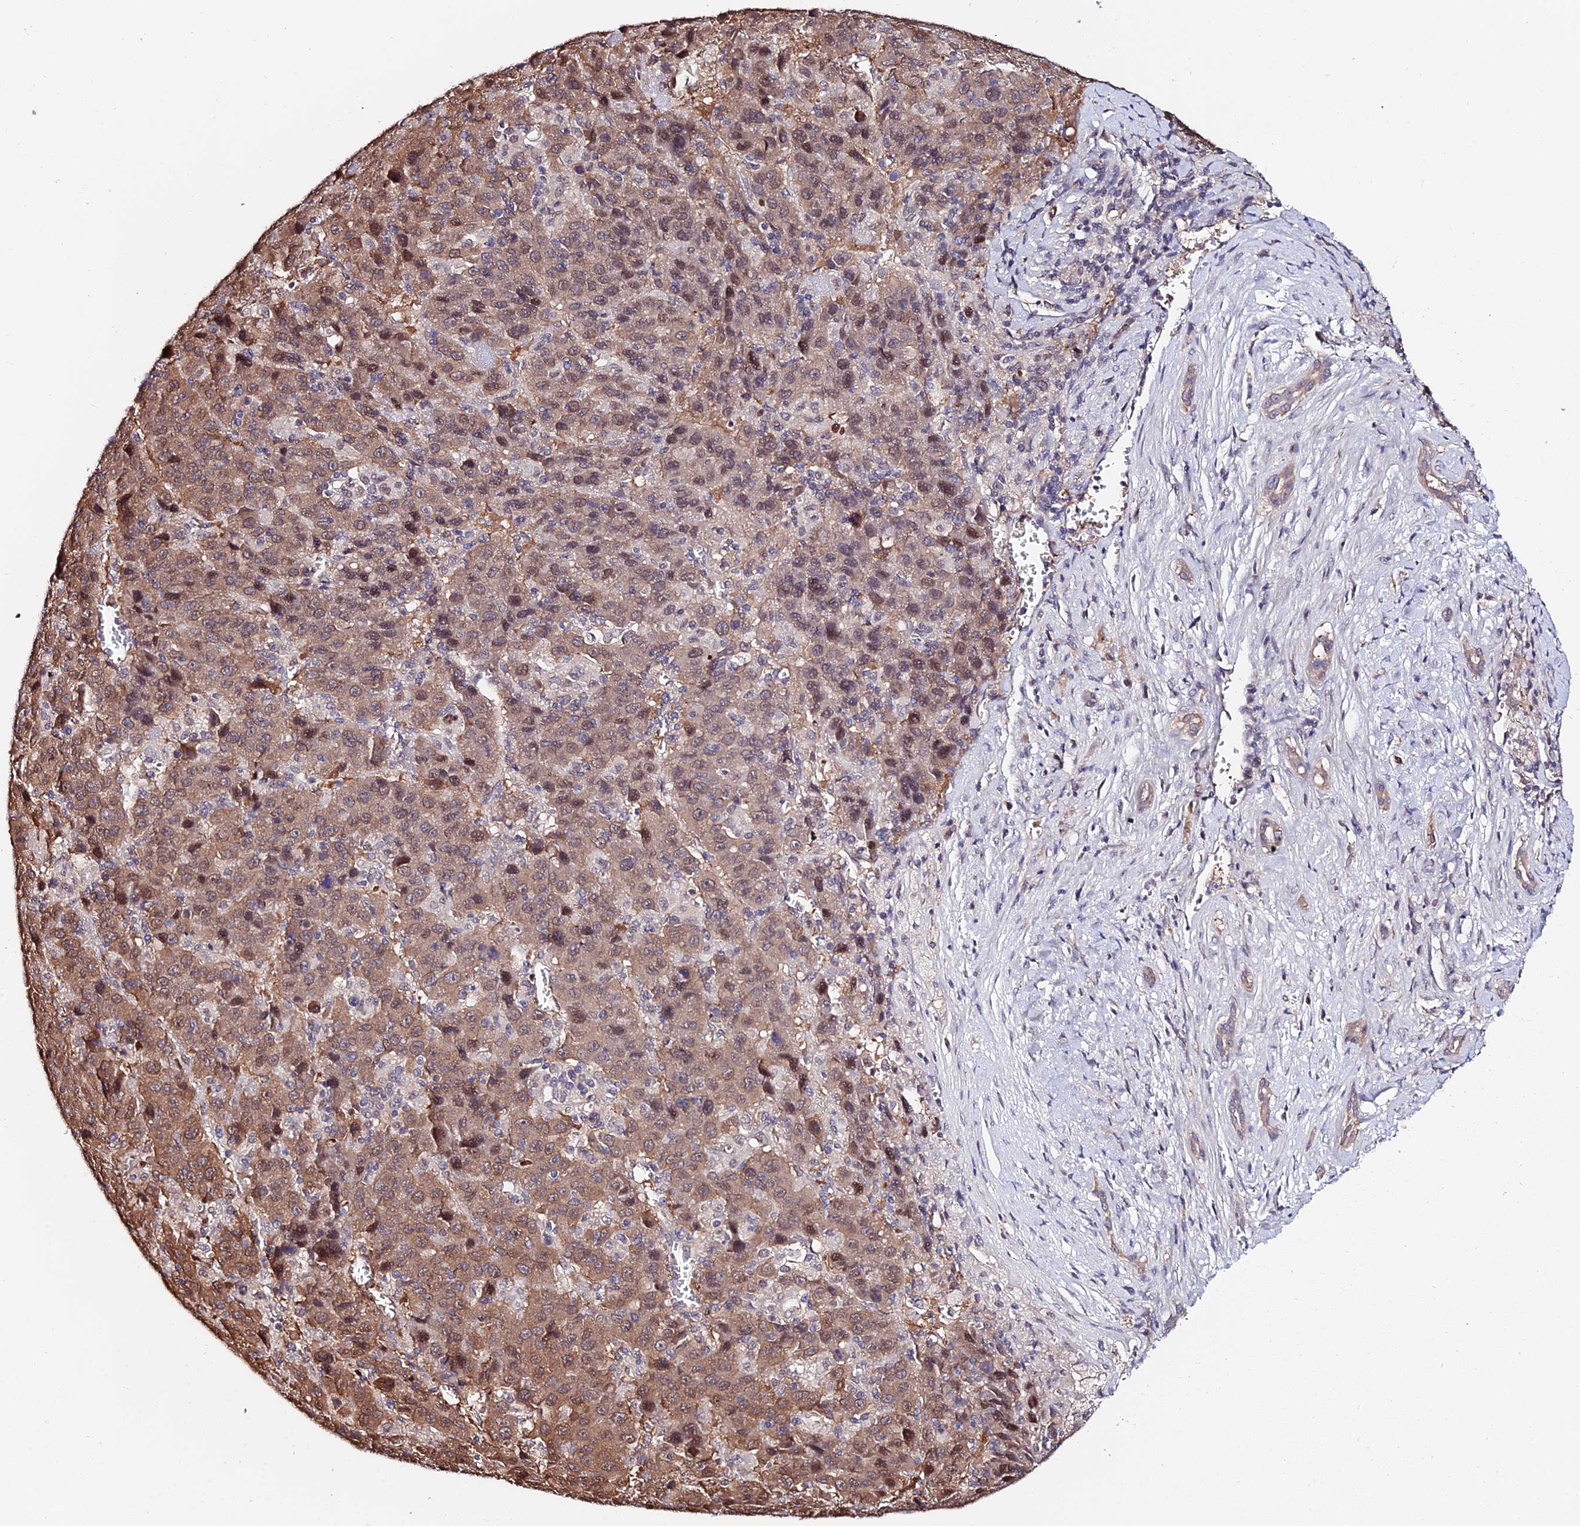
{"staining": {"intensity": "moderate", "quantity": ">75%", "location": "cytoplasmic/membranous,nuclear"}, "tissue": "liver cancer", "cell_type": "Tumor cells", "image_type": "cancer", "snomed": [{"axis": "morphology", "description": "Carcinoma, Hepatocellular, NOS"}, {"axis": "topography", "description": "Liver"}], "caption": "Approximately >75% of tumor cells in liver cancer reveal moderate cytoplasmic/membranous and nuclear protein positivity as visualized by brown immunohistochemical staining.", "gene": "INPP4A", "patient": {"sex": "female", "age": 53}}